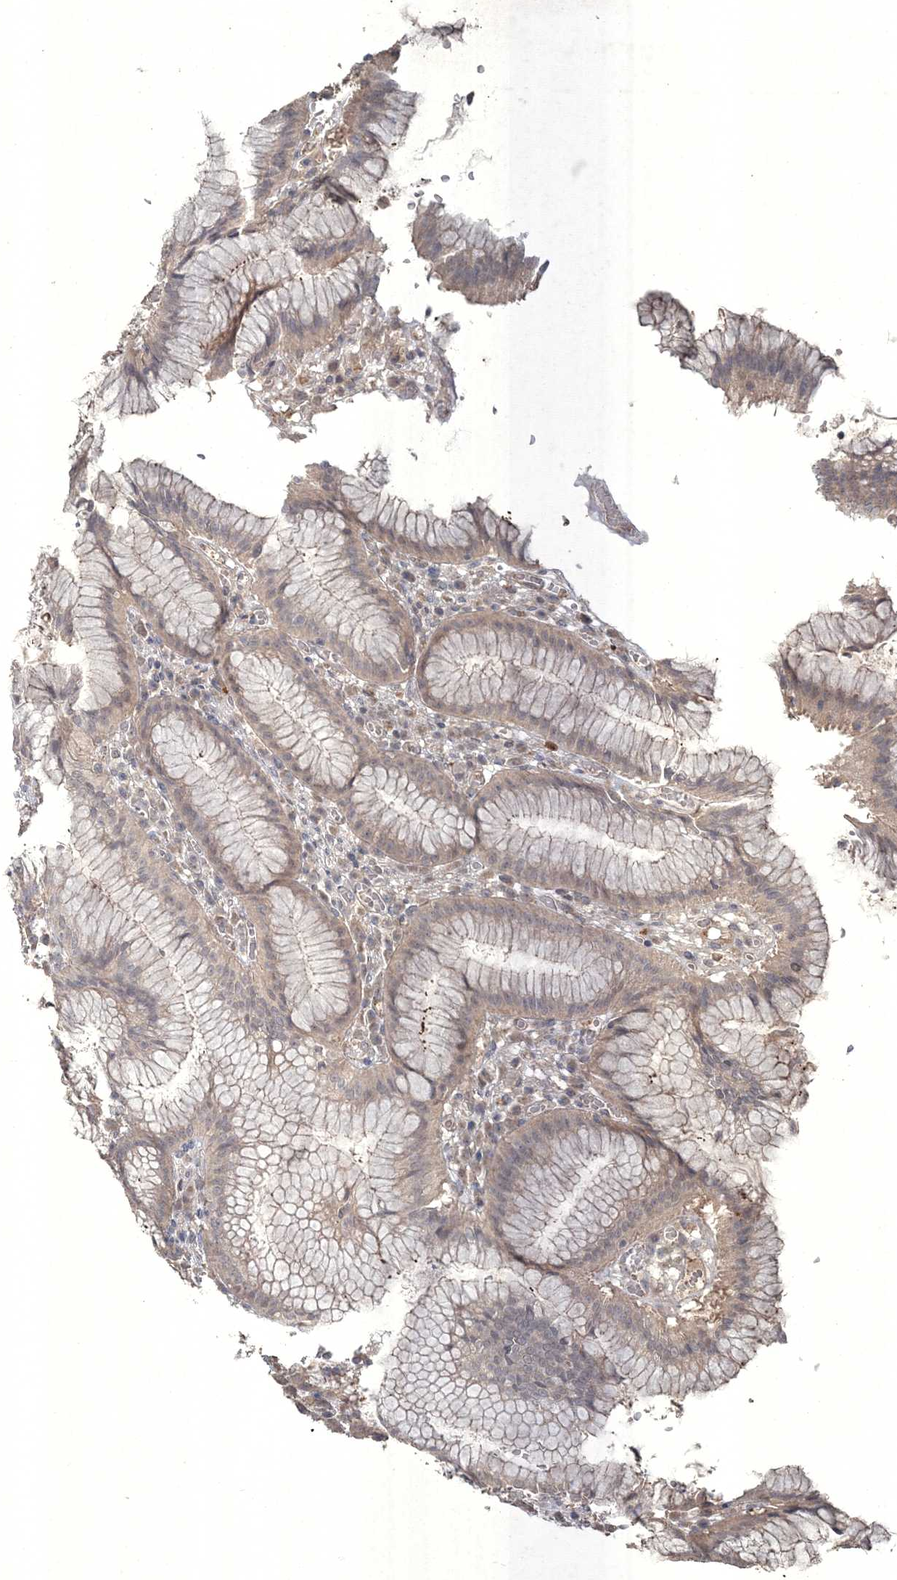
{"staining": {"intensity": "moderate", "quantity": "25%-75%", "location": "cytoplasmic/membranous"}, "tissue": "stomach", "cell_type": "Glandular cells", "image_type": "normal", "snomed": [{"axis": "morphology", "description": "Normal tissue, NOS"}, {"axis": "topography", "description": "Stomach"}], "caption": "IHC (DAB (3,3'-diaminobenzidine)) staining of normal human stomach displays moderate cytoplasmic/membranous protein expression in about 25%-75% of glandular cells.", "gene": "SPRY1", "patient": {"sex": "male", "age": 55}}